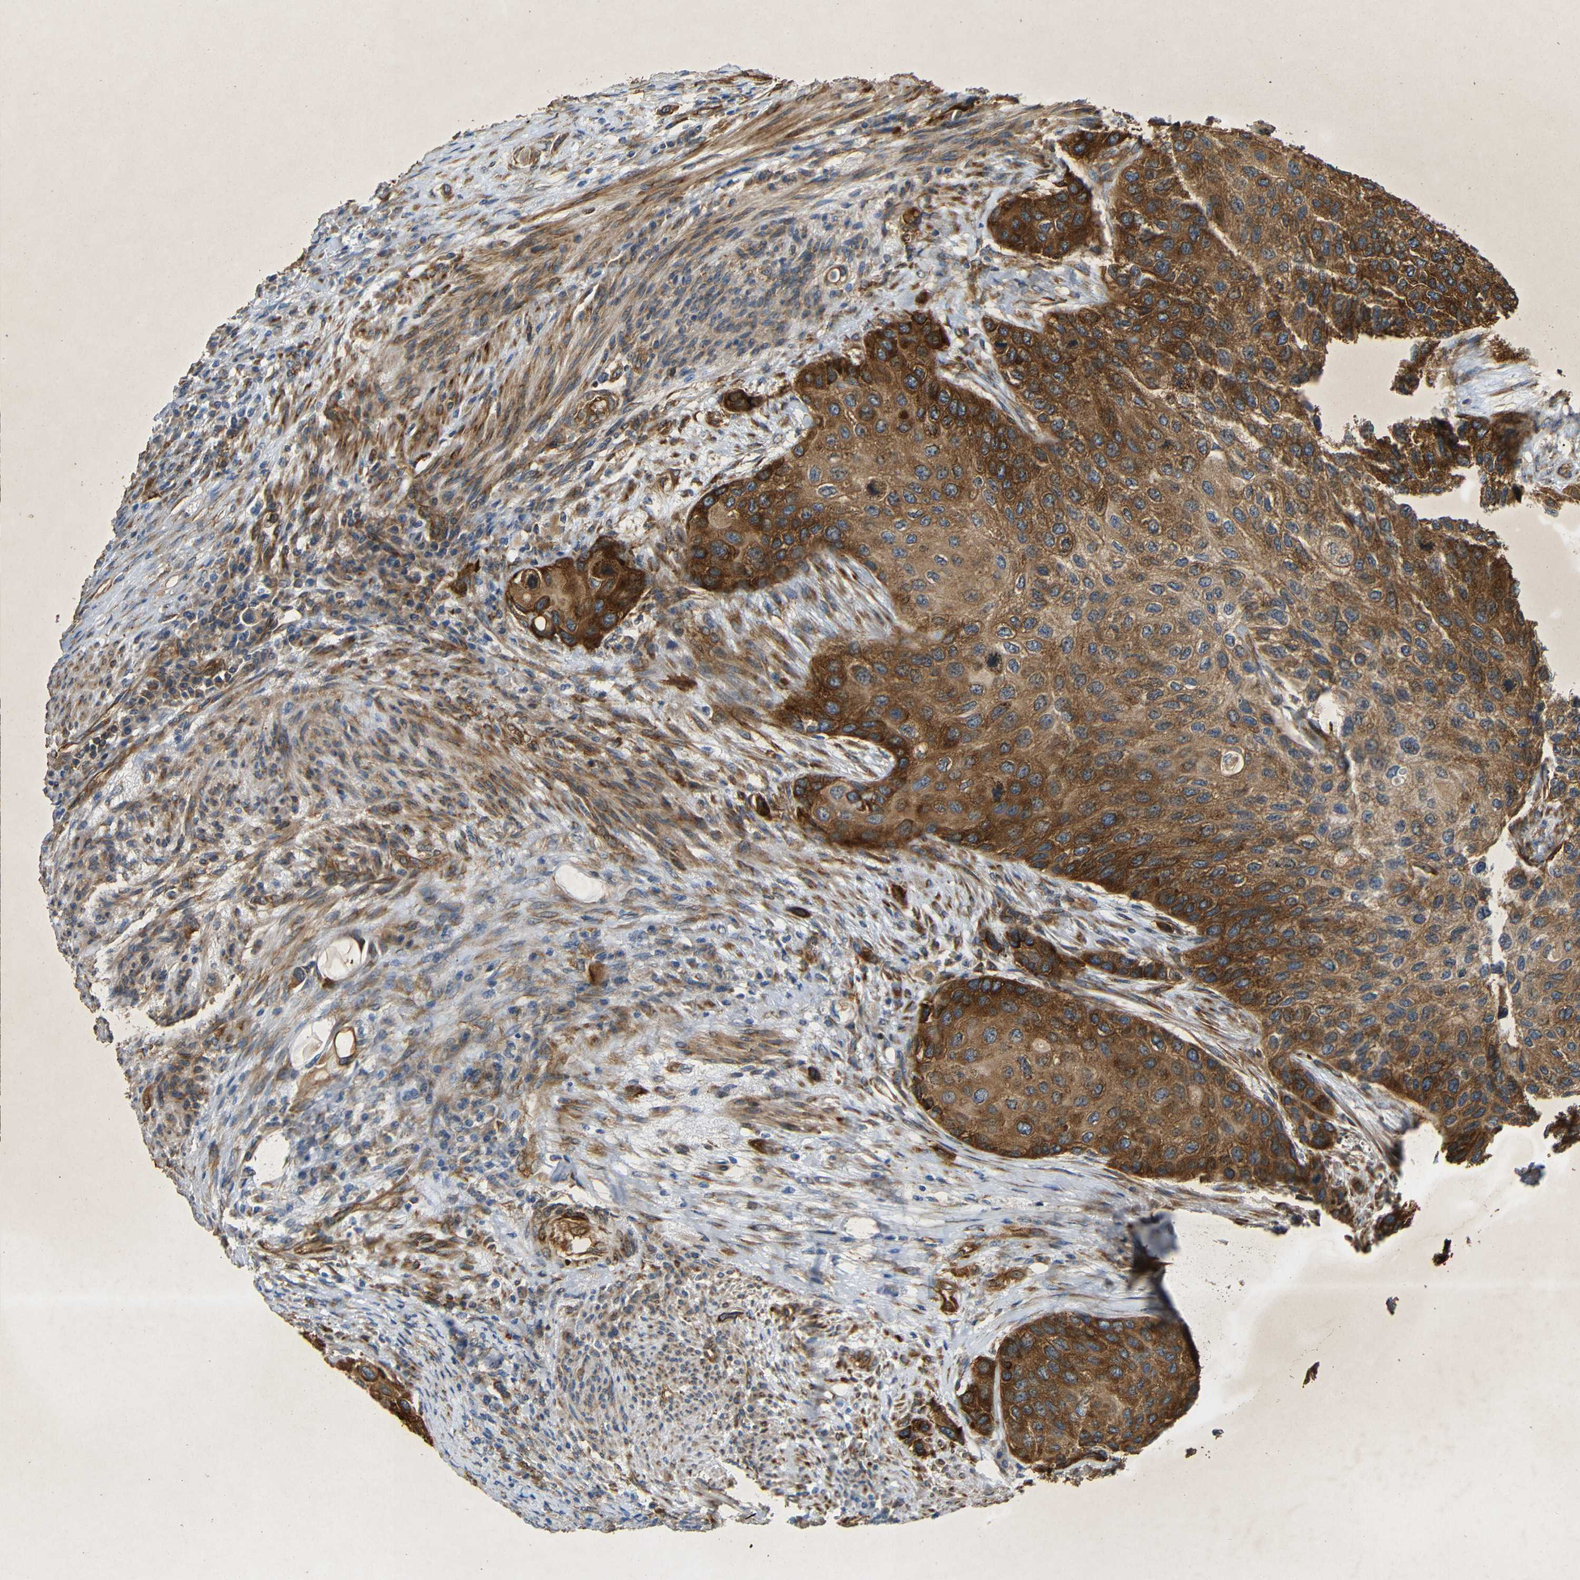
{"staining": {"intensity": "strong", "quantity": ">75%", "location": "cytoplasmic/membranous"}, "tissue": "urothelial cancer", "cell_type": "Tumor cells", "image_type": "cancer", "snomed": [{"axis": "morphology", "description": "Urothelial carcinoma, High grade"}, {"axis": "topography", "description": "Urinary bladder"}], "caption": "Immunohistochemical staining of urothelial cancer exhibits high levels of strong cytoplasmic/membranous staining in approximately >75% of tumor cells.", "gene": "BTF3", "patient": {"sex": "female", "age": 56}}